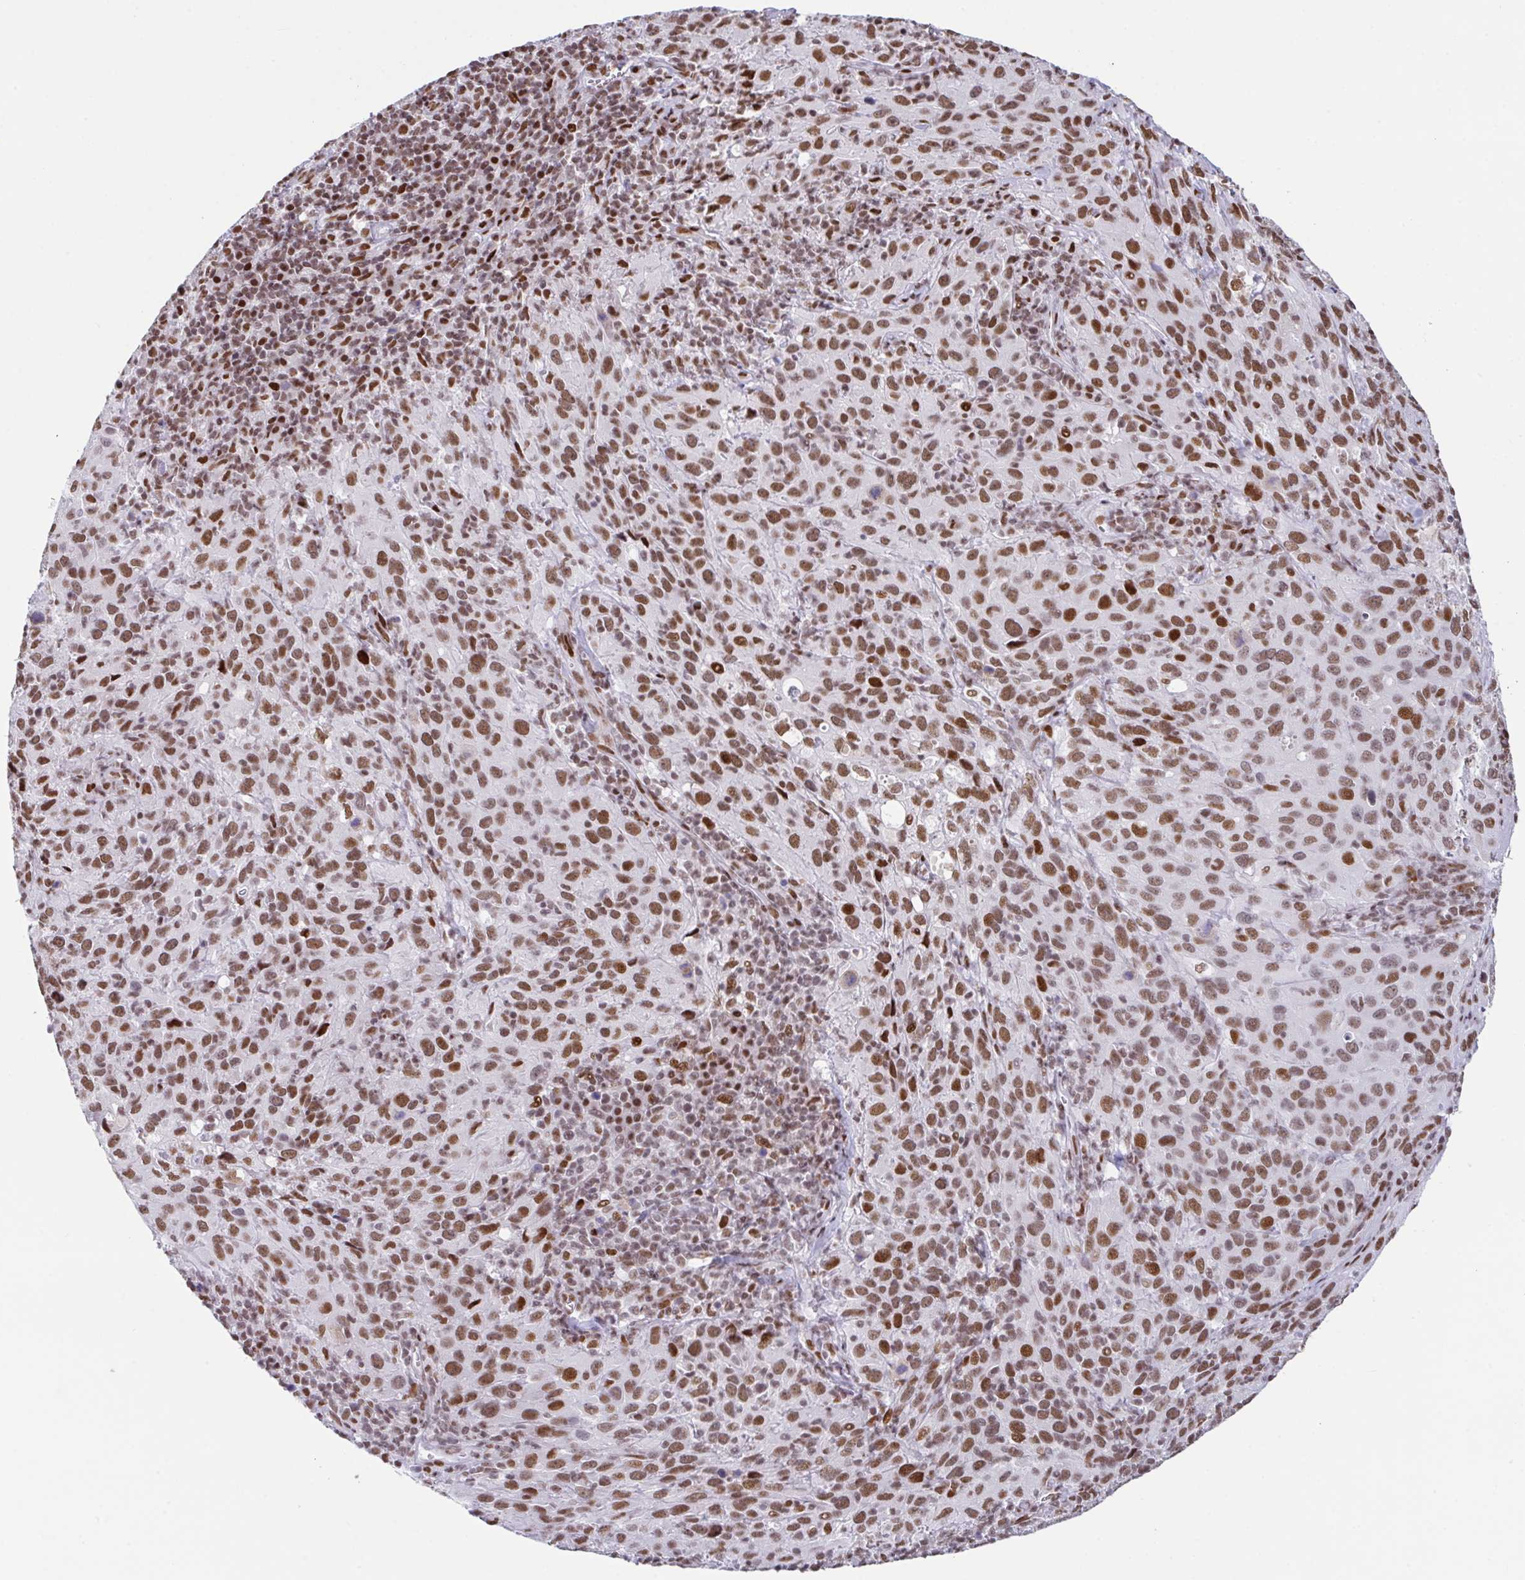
{"staining": {"intensity": "moderate", "quantity": ">75%", "location": "nuclear"}, "tissue": "cervical cancer", "cell_type": "Tumor cells", "image_type": "cancer", "snomed": [{"axis": "morphology", "description": "Squamous cell carcinoma, NOS"}, {"axis": "topography", "description": "Cervix"}], "caption": "Protein expression analysis of human cervical cancer reveals moderate nuclear positivity in about >75% of tumor cells.", "gene": "CLP1", "patient": {"sex": "female", "age": 51}}